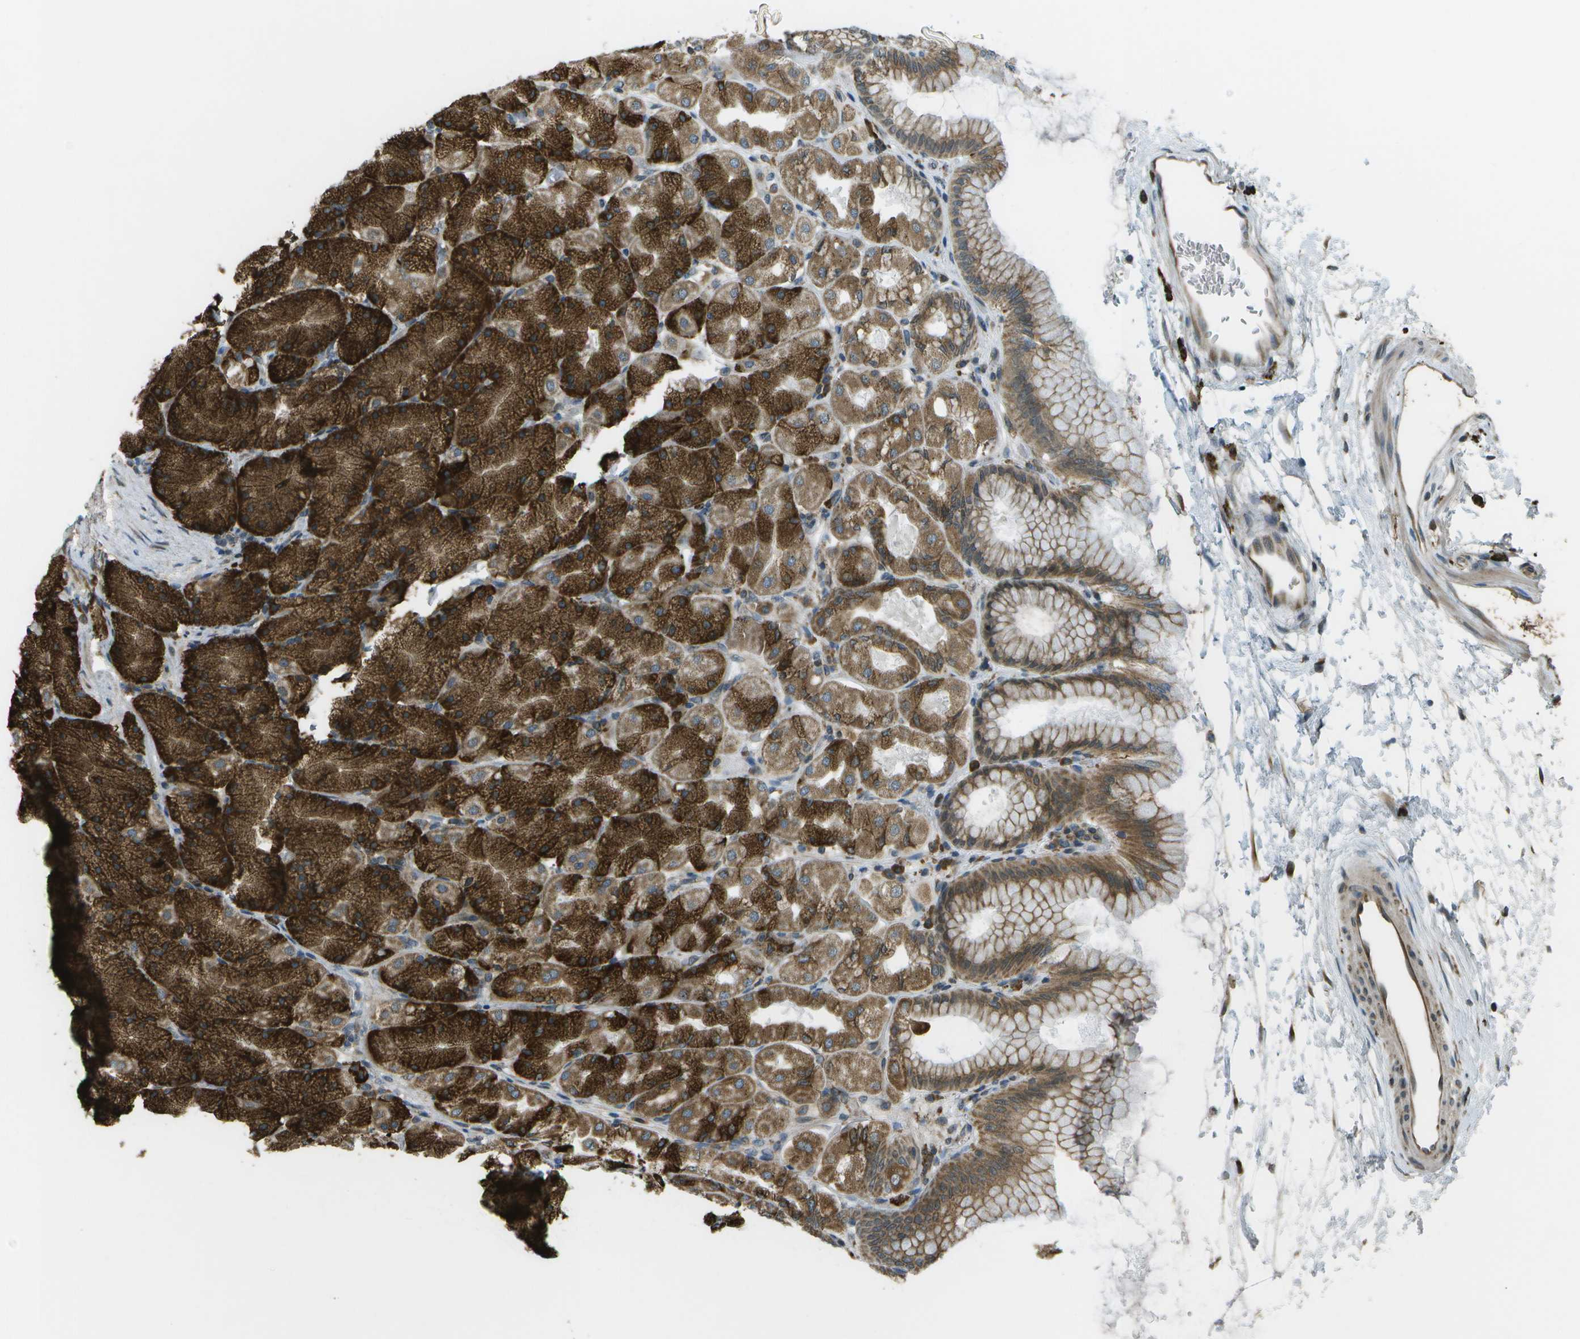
{"staining": {"intensity": "strong", "quantity": ">75%", "location": "cytoplasmic/membranous"}, "tissue": "stomach", "cell_type": "Glandular cells", "image_type": "normal", "snomed": [{"axis": "morphology", "description": "Normal tissue, NOS"}, {"axis": "topography", "description": "Stomach, upper"}], "caption": "About >75% of glandular cells in benign human stomach exhibit strong cytoplasmic/membranous protein expression as visualized by brown immunohistochemical staining.", "gene": "USP30", "patient": {"sex": "female", "age": 56}}